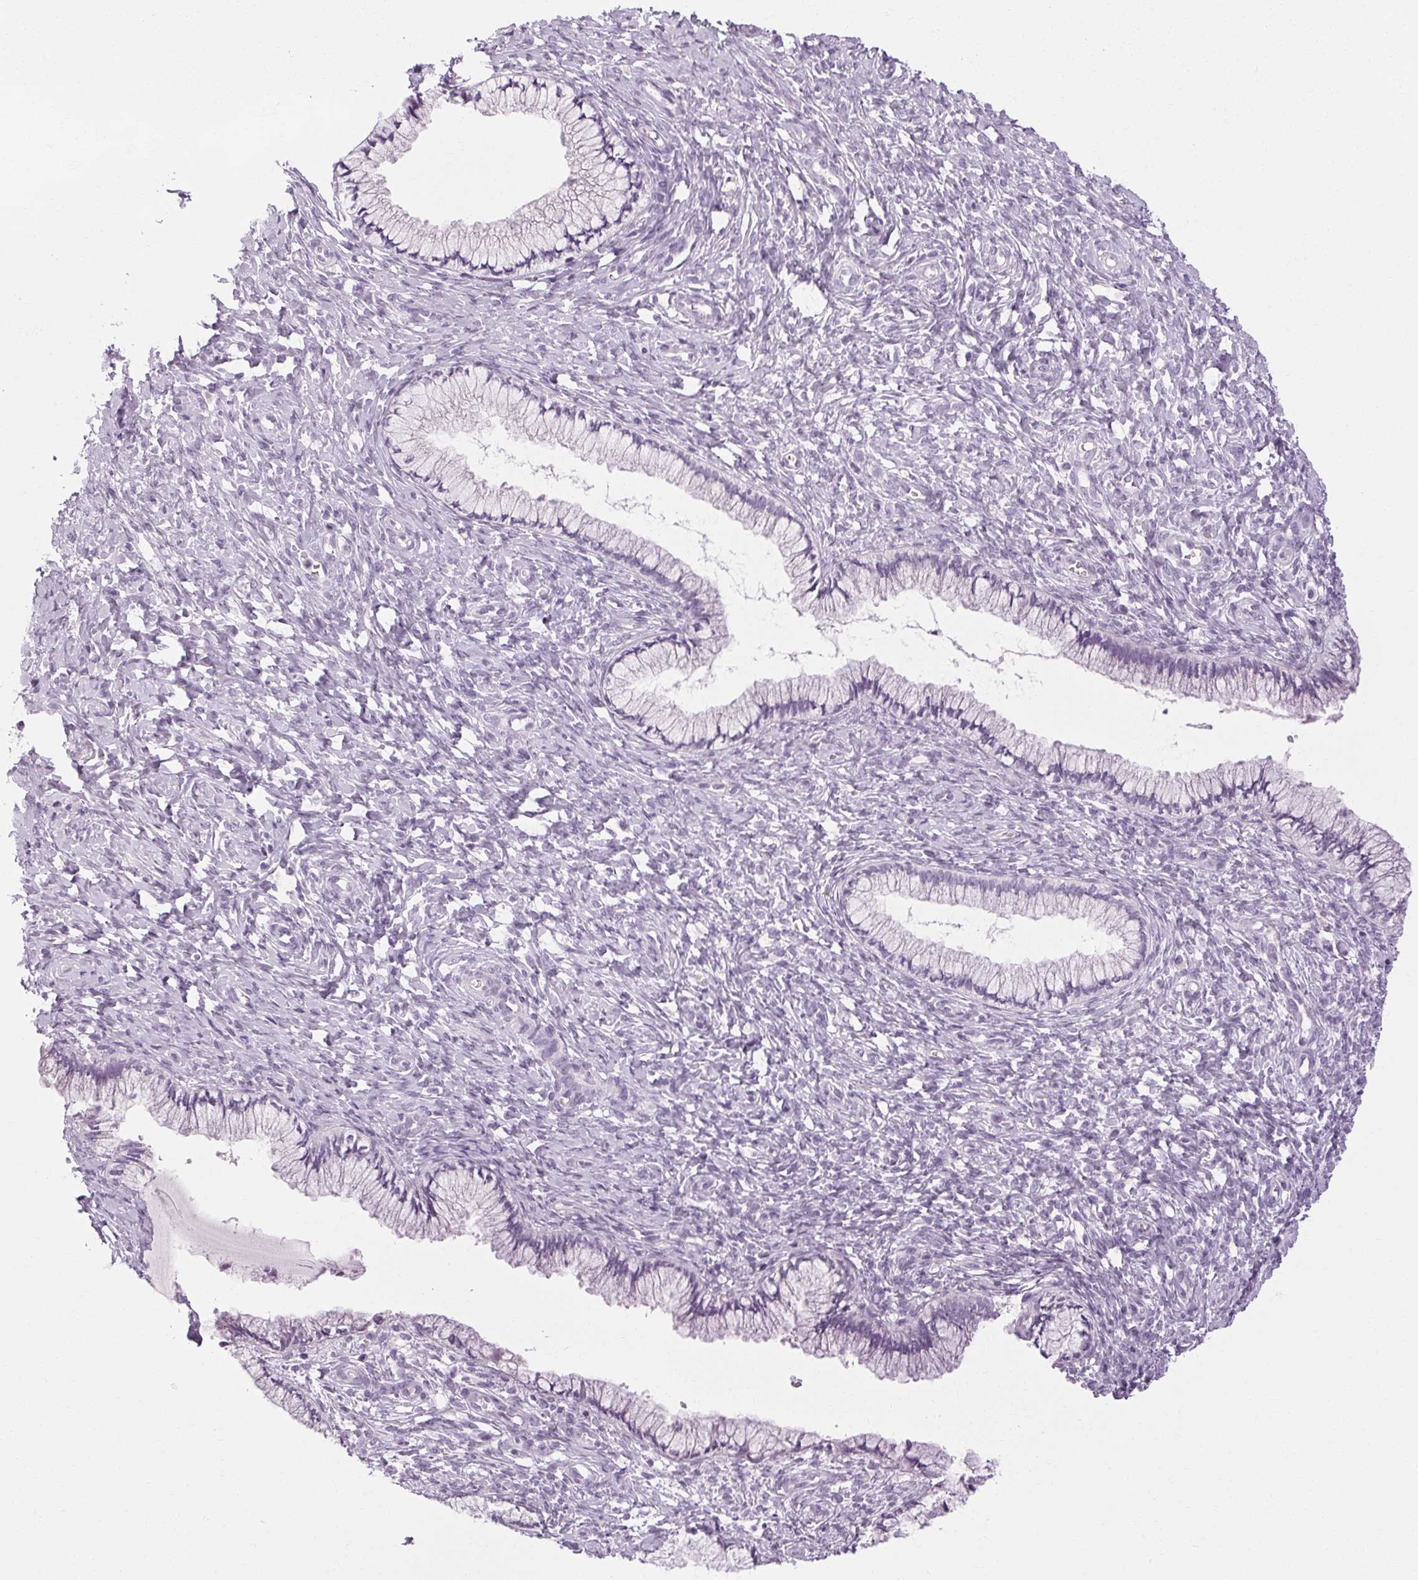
{"staining": {"intensity": "negative", "quantity": "none", "location": "none"}, "tissue": "cervix", "cell_type": "Glandular cells", "image_type": "normal", "snomed": [{"axis": "morphology", "description": "Normal tissue, NOS"}, {"axis": "topography", "description": "Cervix"}], "caption": "A high-resolution image shows IHC staining of normal cervix, which displays no significant staining in glandular cells. (Stains: DAB (3,3'-diaminobenzidine) immunohistochemistry with hematoxylin counter stain, Microscopy: brightfield microscopy at high magnification).", "gene": "POMC", "patient": {"sex": "female", "age": 37}}